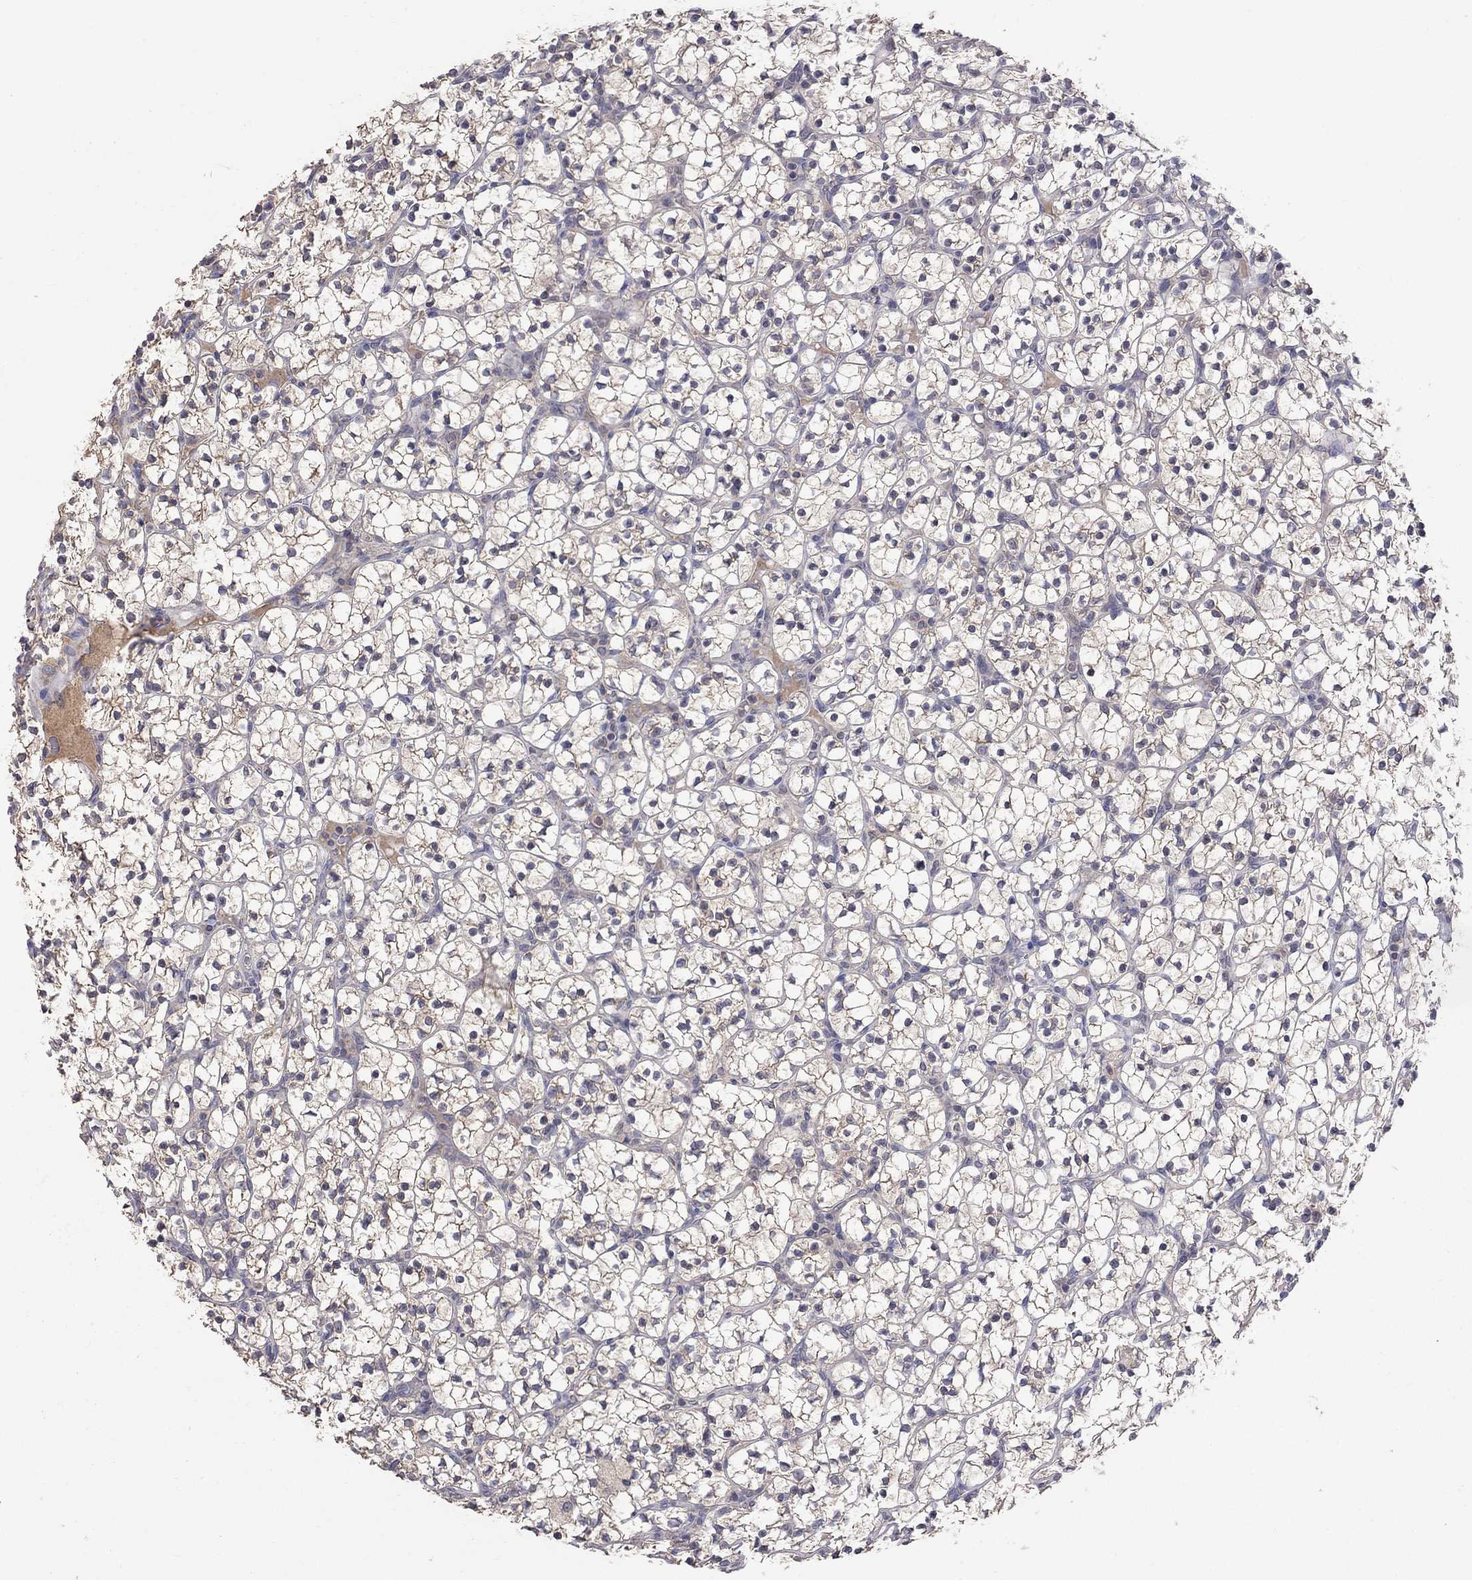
{"staining": {"intensity": "weak", "quantity": ">75%", "location": "cytoplasmic/membranous"}, "tissue": "renal cancer", "cell_type": "Tumor cells", "image_type": "cancer", "snomed": [{"axis": "morphology", "description": "Adenocarcinoma, NOS"}, {"axis": "topography", "description": "Kidney"}], "caption": "Protein expression analysis of human renal cancer reveals weak cytoplasmic/membranous positivity in approximately >75% of tumor cells.", "gene": "HTR6", "patient": {"sex": "female", "age": 89}}